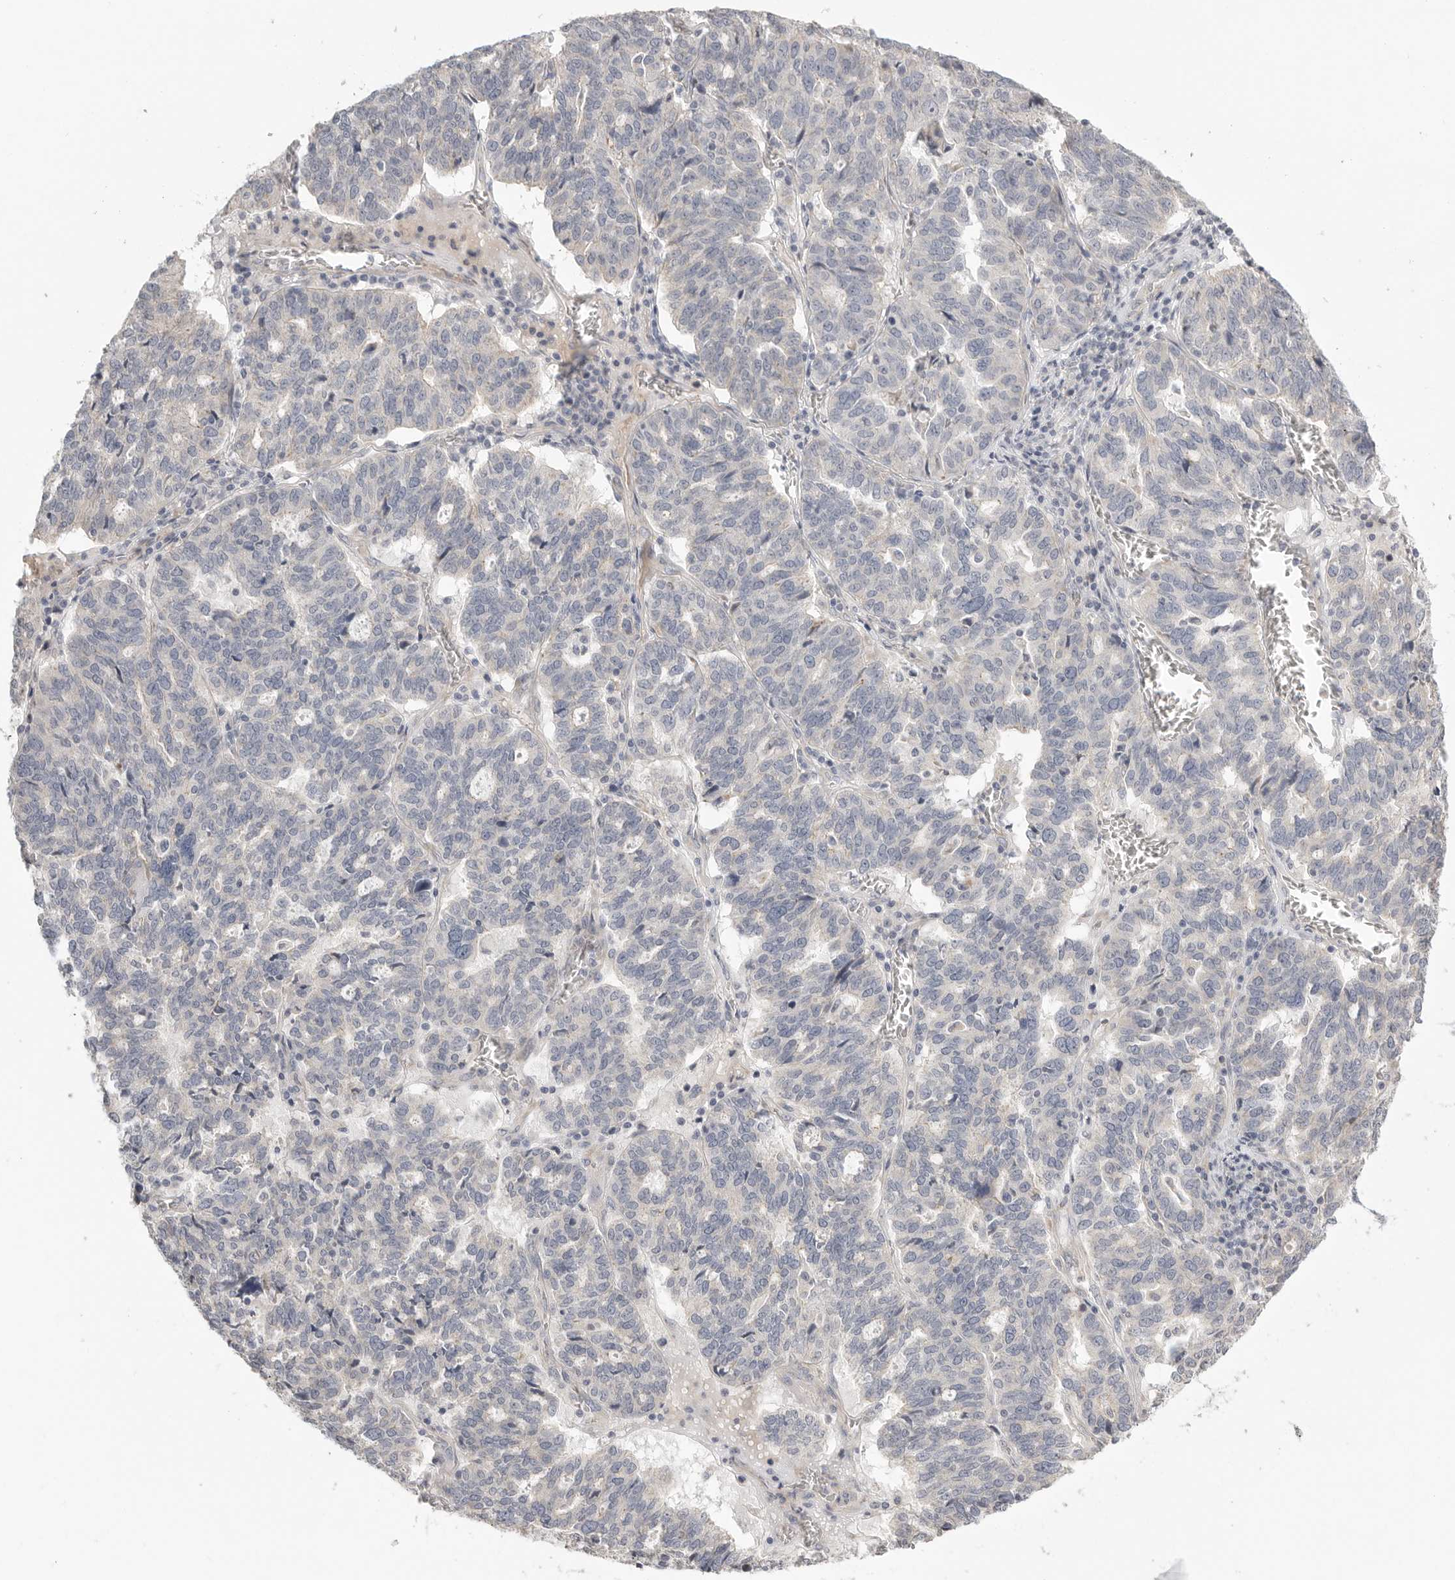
{"staining": {"intensity": "negative", "quantity": "none", "location": "none"}, "tissue": "ovarian cancer", "cell_type": "Tumor cells", "image_type": "cancer", "snomed": [{"axis": "morphology", "description": "Cystadenocarcinoma, serous, NOS"}, {"axis": "topography", "description": "Ovary"}], "caption": "Immunohistochemical staining of human ovarian cancer shows no significant expression in tumor cells.", "gene": "STAB2", "patient": {"sex": "female", "age": 59}}